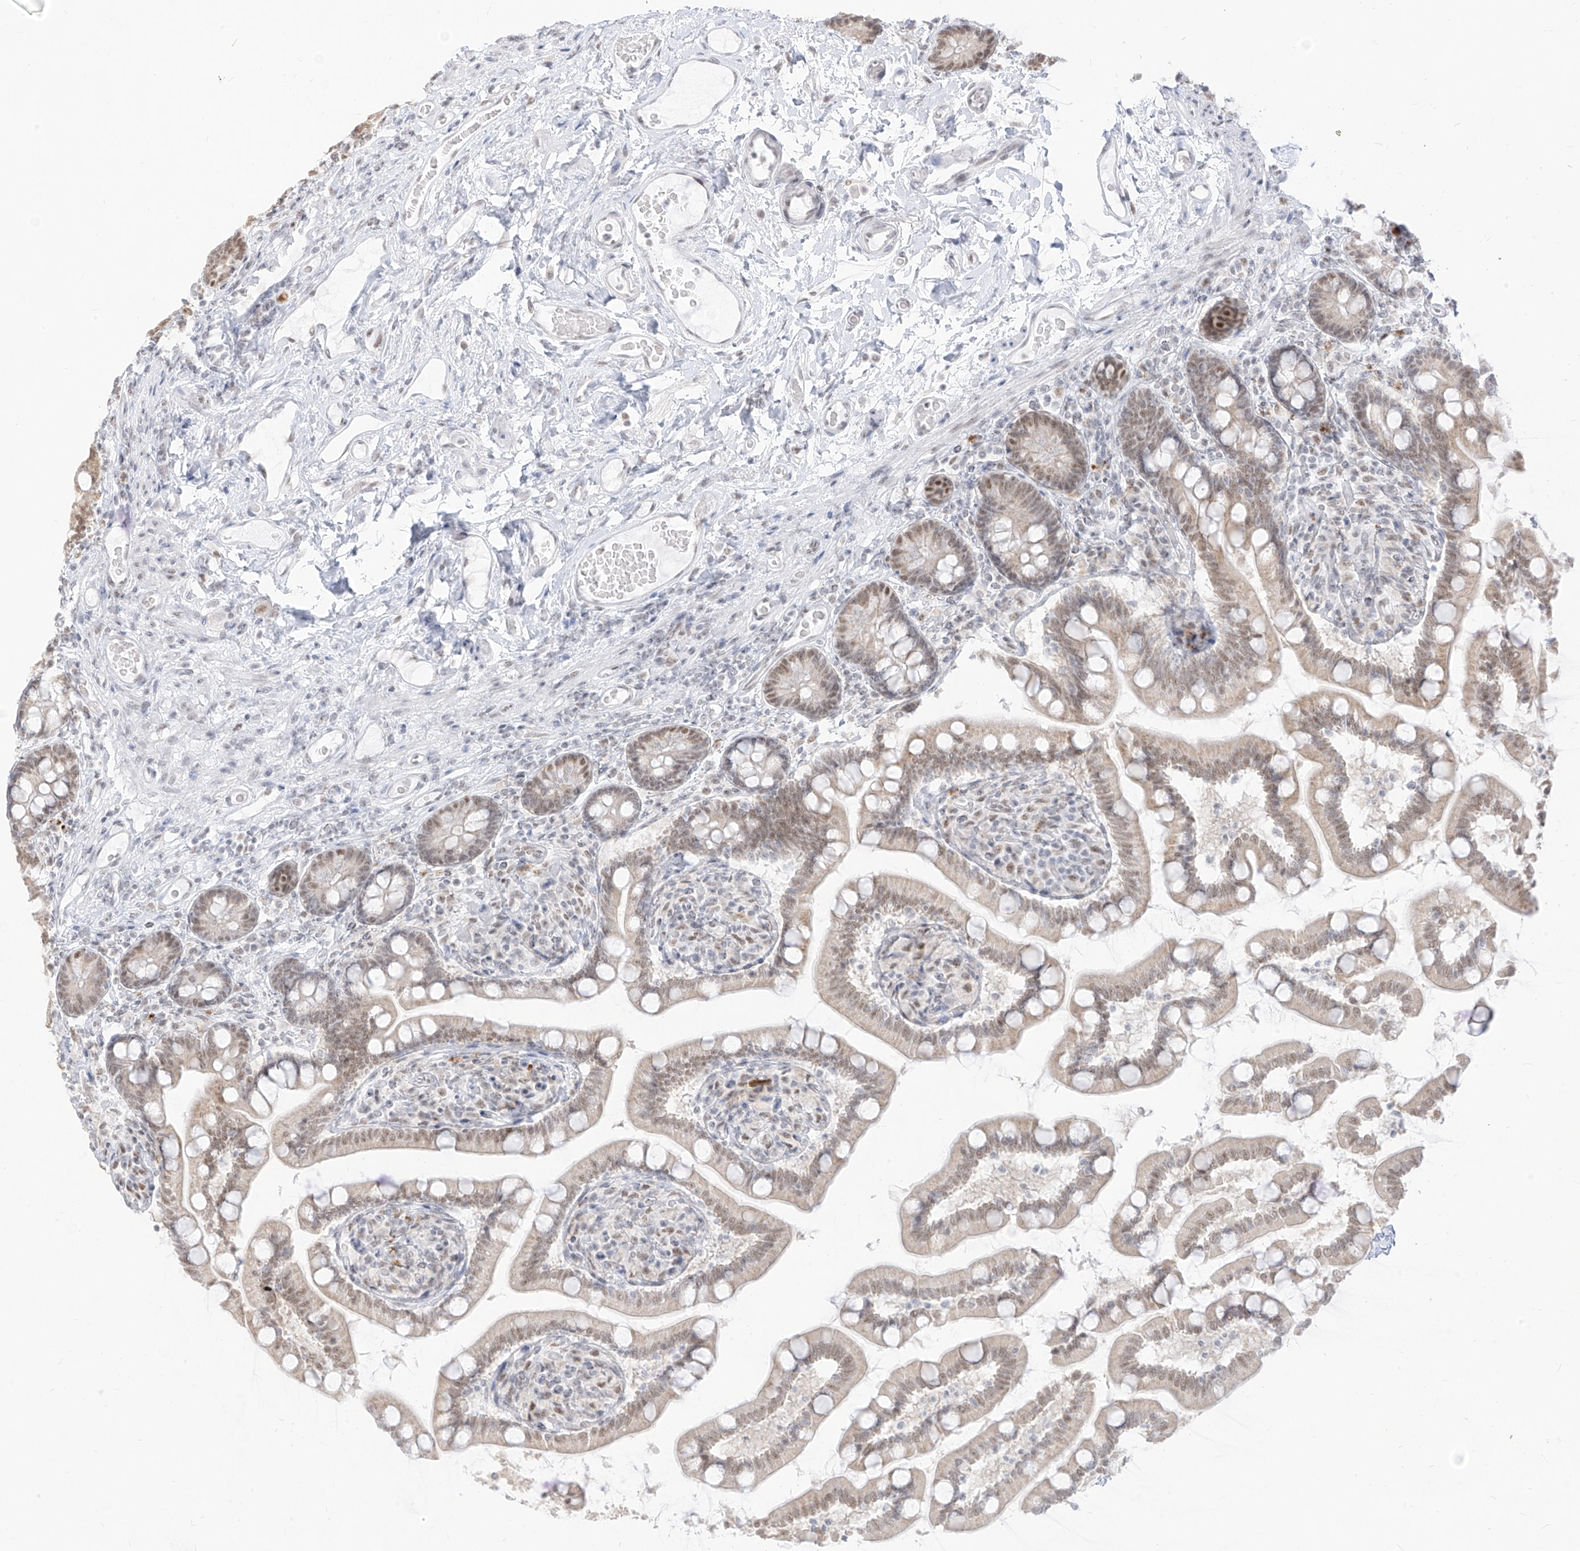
{"staining": {"intensity": "moderate", "quantity": "25%-75%", "location": "nuclear"}, "tissue": "small intestine", "cell_type": "Glandular cells", "image_type": "normal", "snomed": [{"axis": "morphology", "description": "Normal tissue, NOS"}, {"axis": "topography", "description": "Small intestine"}], "caption": "Small intestine stained with a brown dye exhibits moderate nuclear positive positivity in about 25%-75% of glandular cells.", "gene": "SUPT5H", "patient": {"sex": "female", "age": 64}}